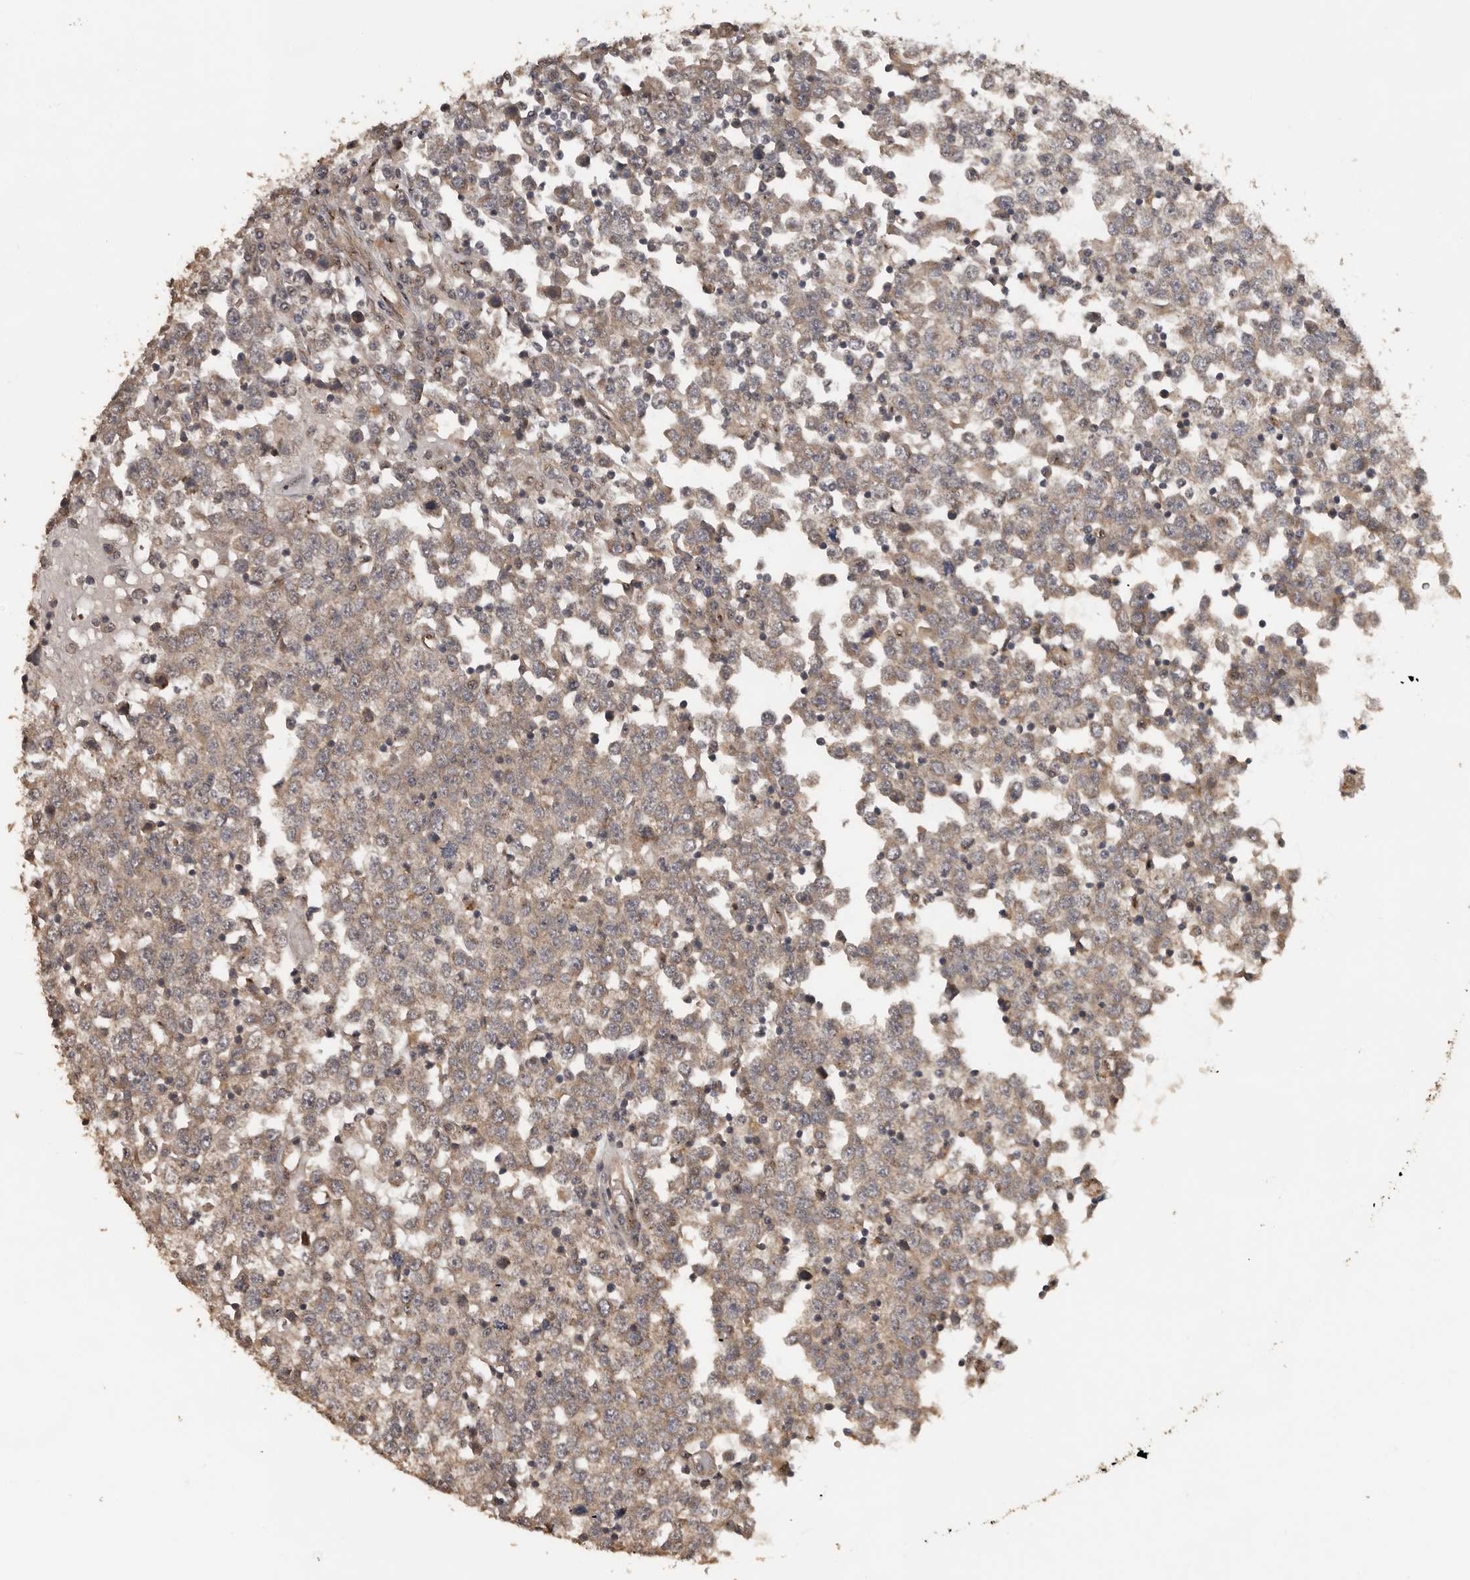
{"staining": {"intensity": "weak", "quantity": ">75%", "location": "cytoplasmic/membranous"}, "tissue": "testis cancer", "cell_type": "Tumor cells", "image_type": "cancer", "snomed": [{"axis": "morphology", "description": "Seminoma, NOS"}, {"axis": "topography", "description": "Testis"}], "caption": "This is a photomicrograph of immunohistochemistry staining of seminoma (testis), which shows weak staining in the cytoplasmic/membranous of tumor cells.", "gene": "CEP350", "patient": {"sex": "male", "age": 65}}